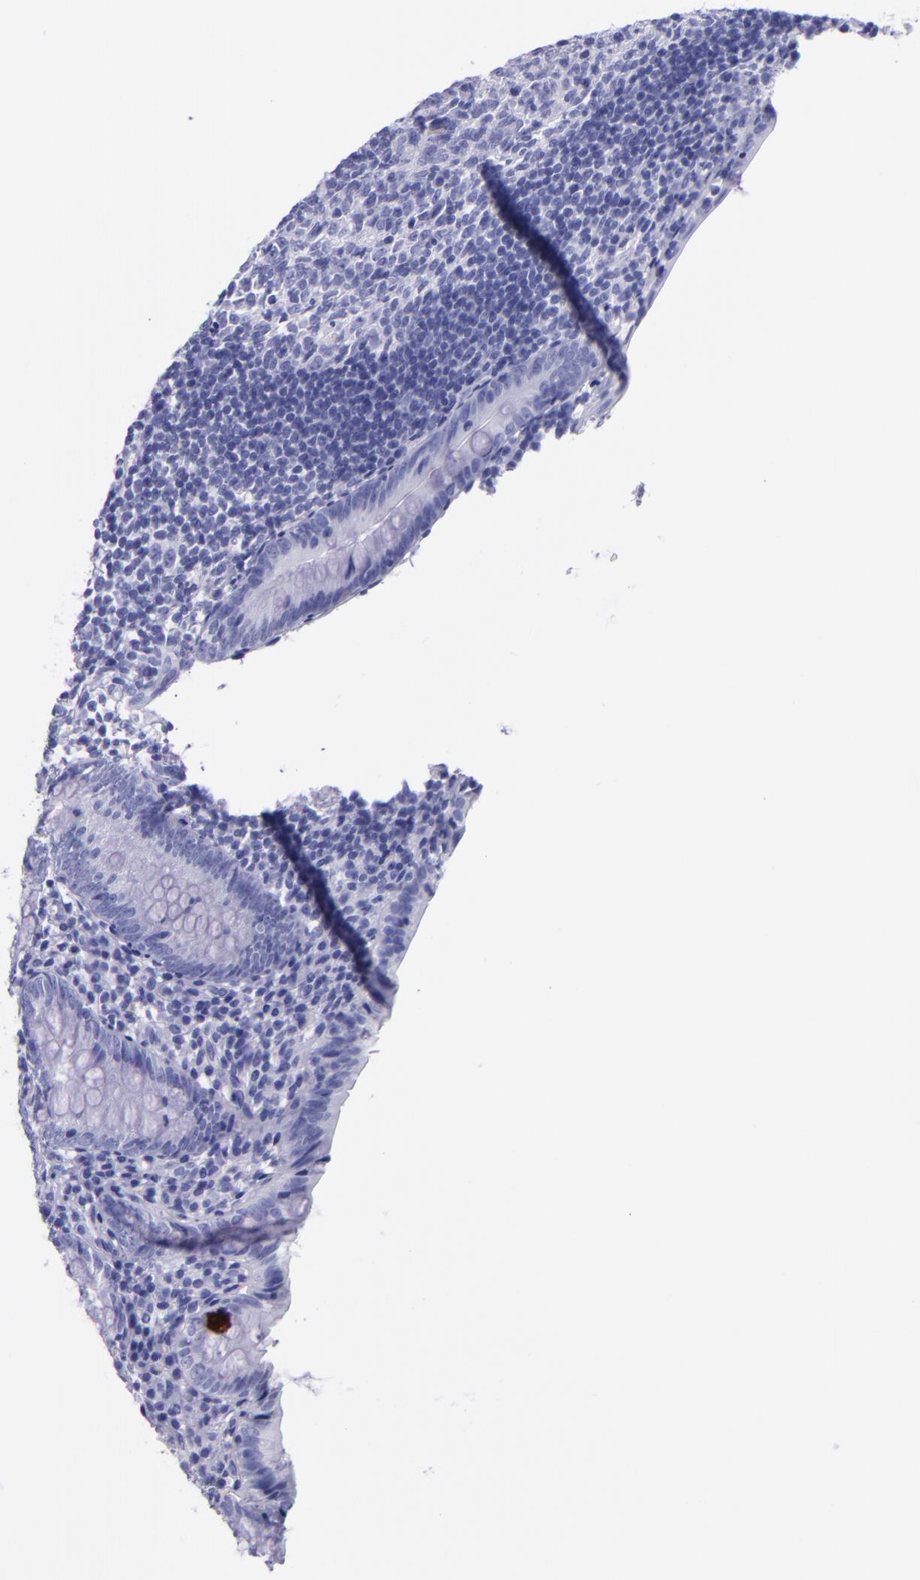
{"staining": {"intensity": "negative", "quantity": "none", "location": "none"}, "tissue": "appendix", "cell_type": "Glandular cells", "image_type": "normal", "snomed": [{"axis": "morphology", "description": "Normal tissue, NOS"}, {"axis": "topography", "description": "Appendix"}], "caption": "IHC image of normal appendix: appendix stained with DAB (3,3'-diaminobenzidine) displays no significant protein expression in glandular cells.", "gene": "SLPI", "patient": {"sex": "female", "age": 10}}